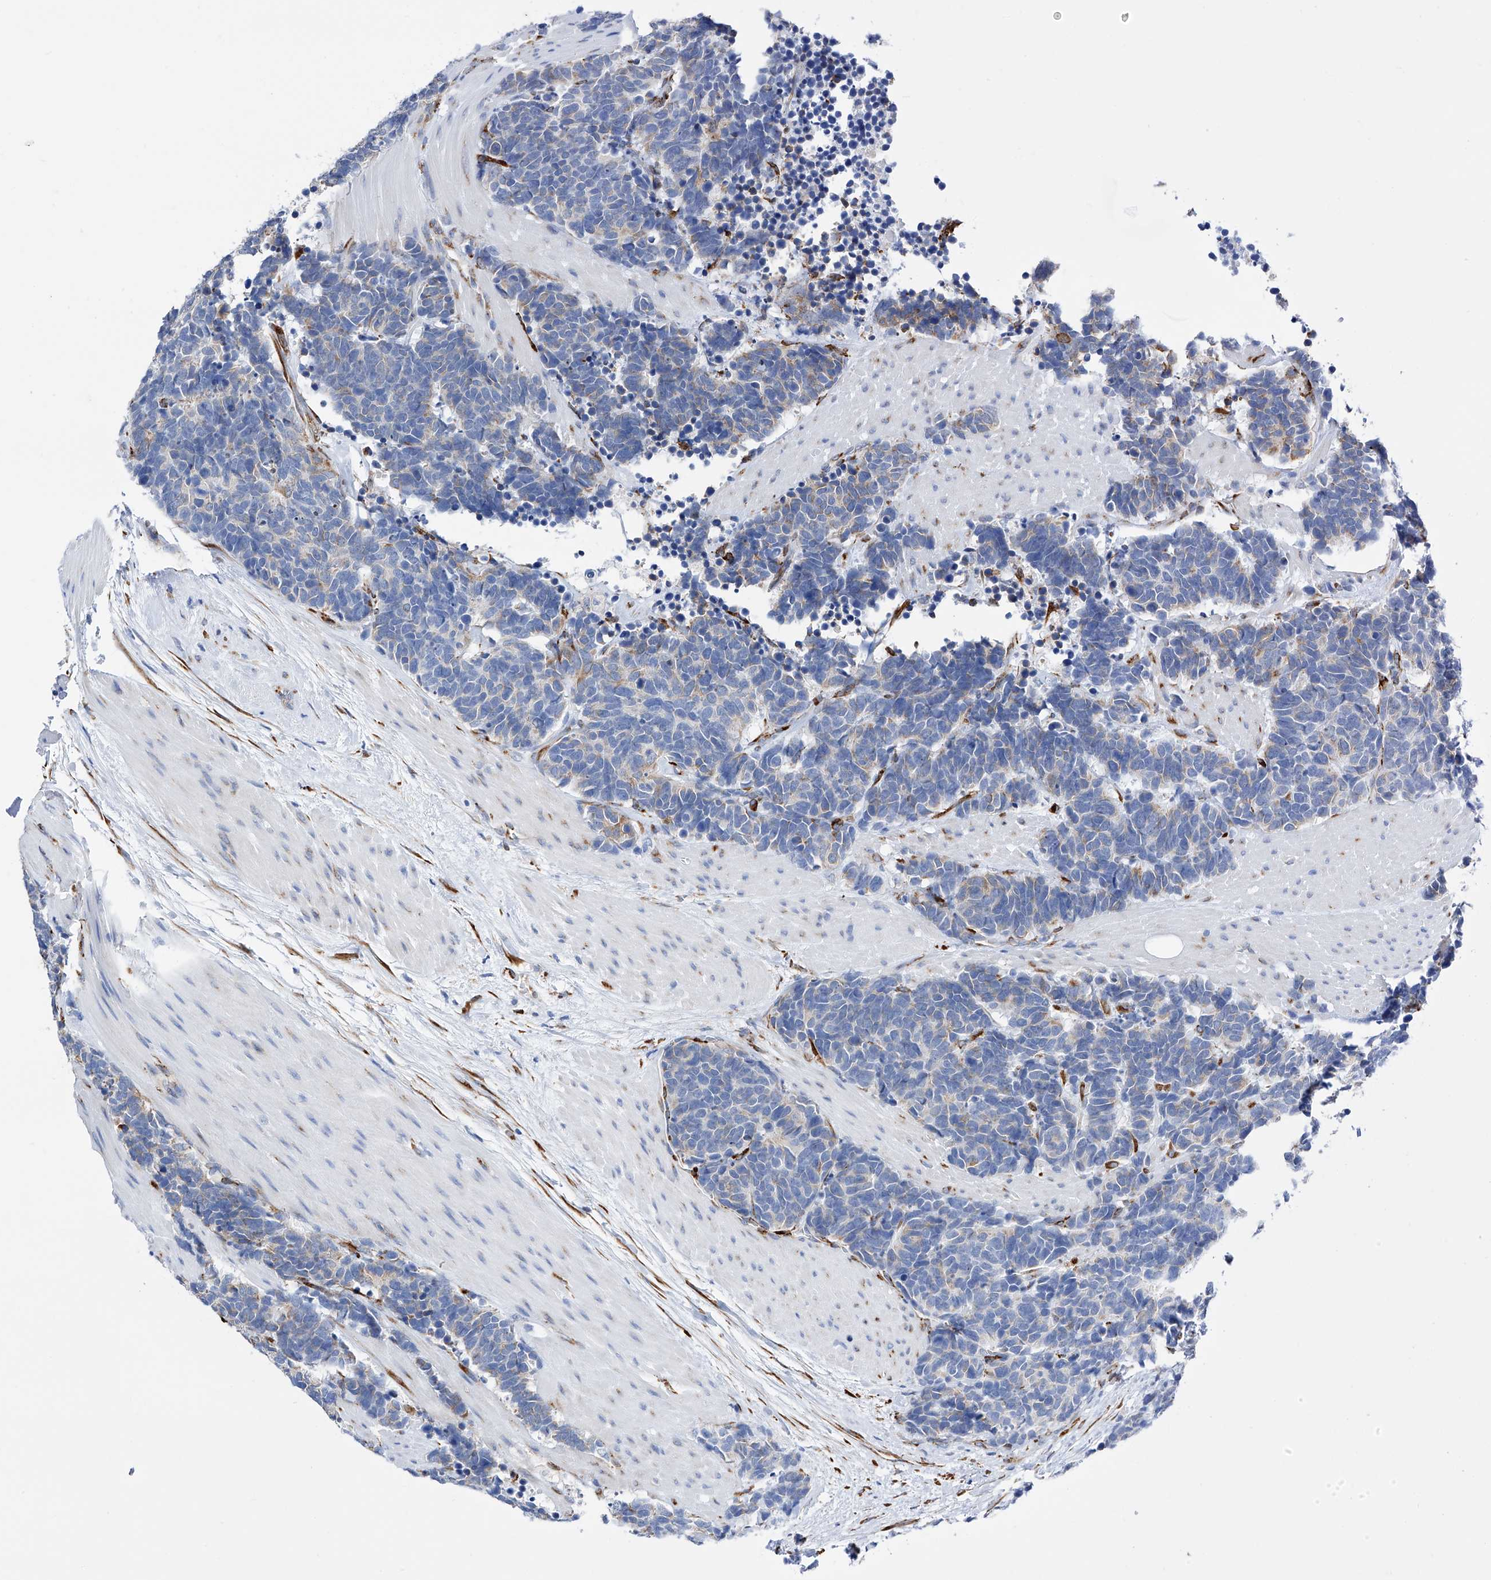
{"staining": {"intensity": "weak", "quantity": "<25%", "location": "cytoplasmic/membranous"}, "tissue": "carcinoid", "cell_type": "Tumor cells", "image_type": "cancer", "snomed": [{"axis": "morphology", "description": "Carcinoma, NOS"}, {"axis": "morphology", "description": "Carcinoid, malignant, NOS"}, {"axis": "topography", "description": "Urinary bladder"}], "caption": "Immunohistochemistry image of neoplastic tissue: human malignant carcinoid stained with DAB (3,3'-diaminobenzidine) demonstrates no significant protein expression in tumor cells.", "gene": "PDIA5", "patient": {"sex": "male", "age": 57}}